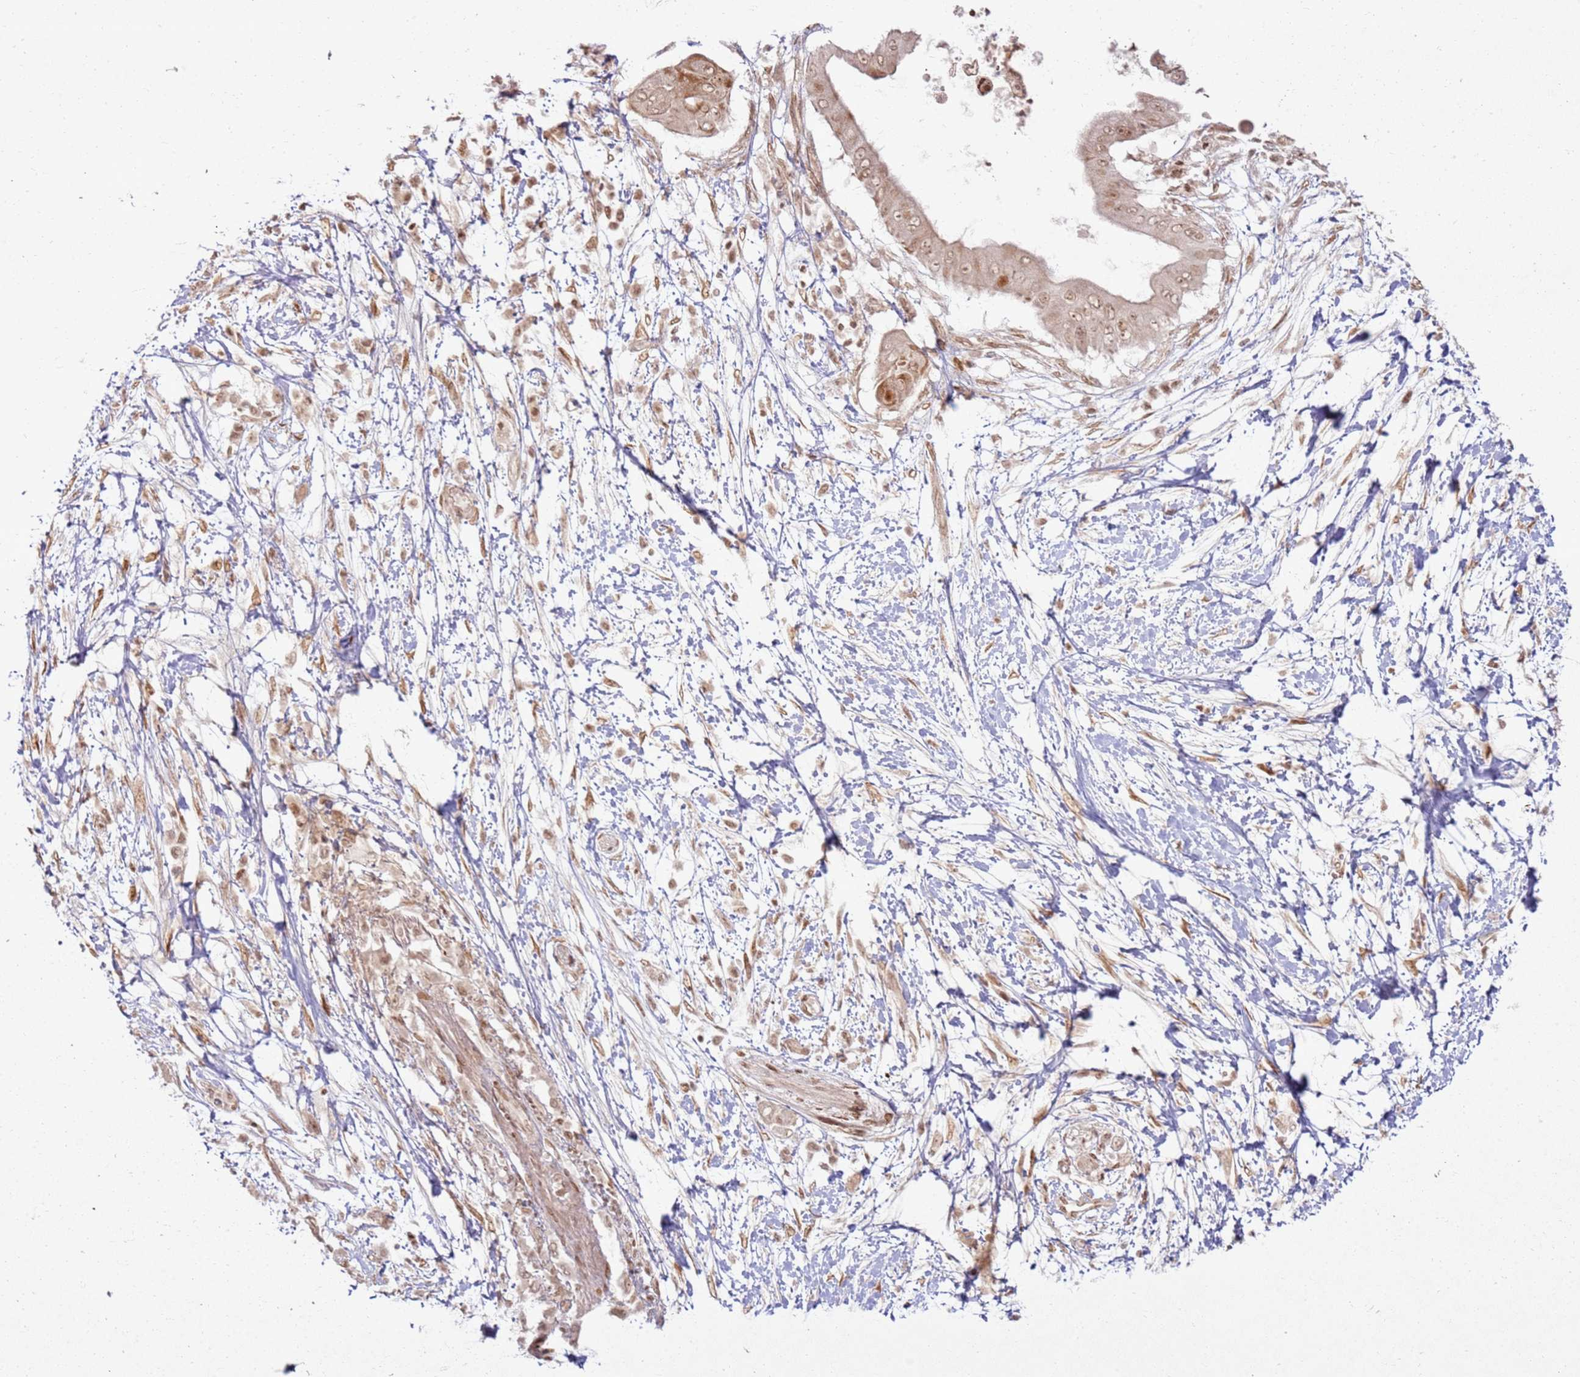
{"staining": {"intensity": "moderate", "quantity": ">75%", "location": "cytoplasmic/membranous,nuclear"}, "tissue": "pancreatic cancer", "cell_type": "Tumor cells", "image_type": "cancer", "snomed": [{"axis": "morphology", "description": "Adenocarcinoma, NOS"}, {"axis": "topography", "description": "Pancreas"}], "caption": "Tumor cells demonstrate medium levels of moderate cytoplasmic/membranous and nuclear positivity in approximately >75% of cells in human adenocarcinoma (pancreatic). (DAB IHC with brightfield microscopy, high magnification).", "gene": "KLHL36", "patient": {"sex": "male", "age": 68}}